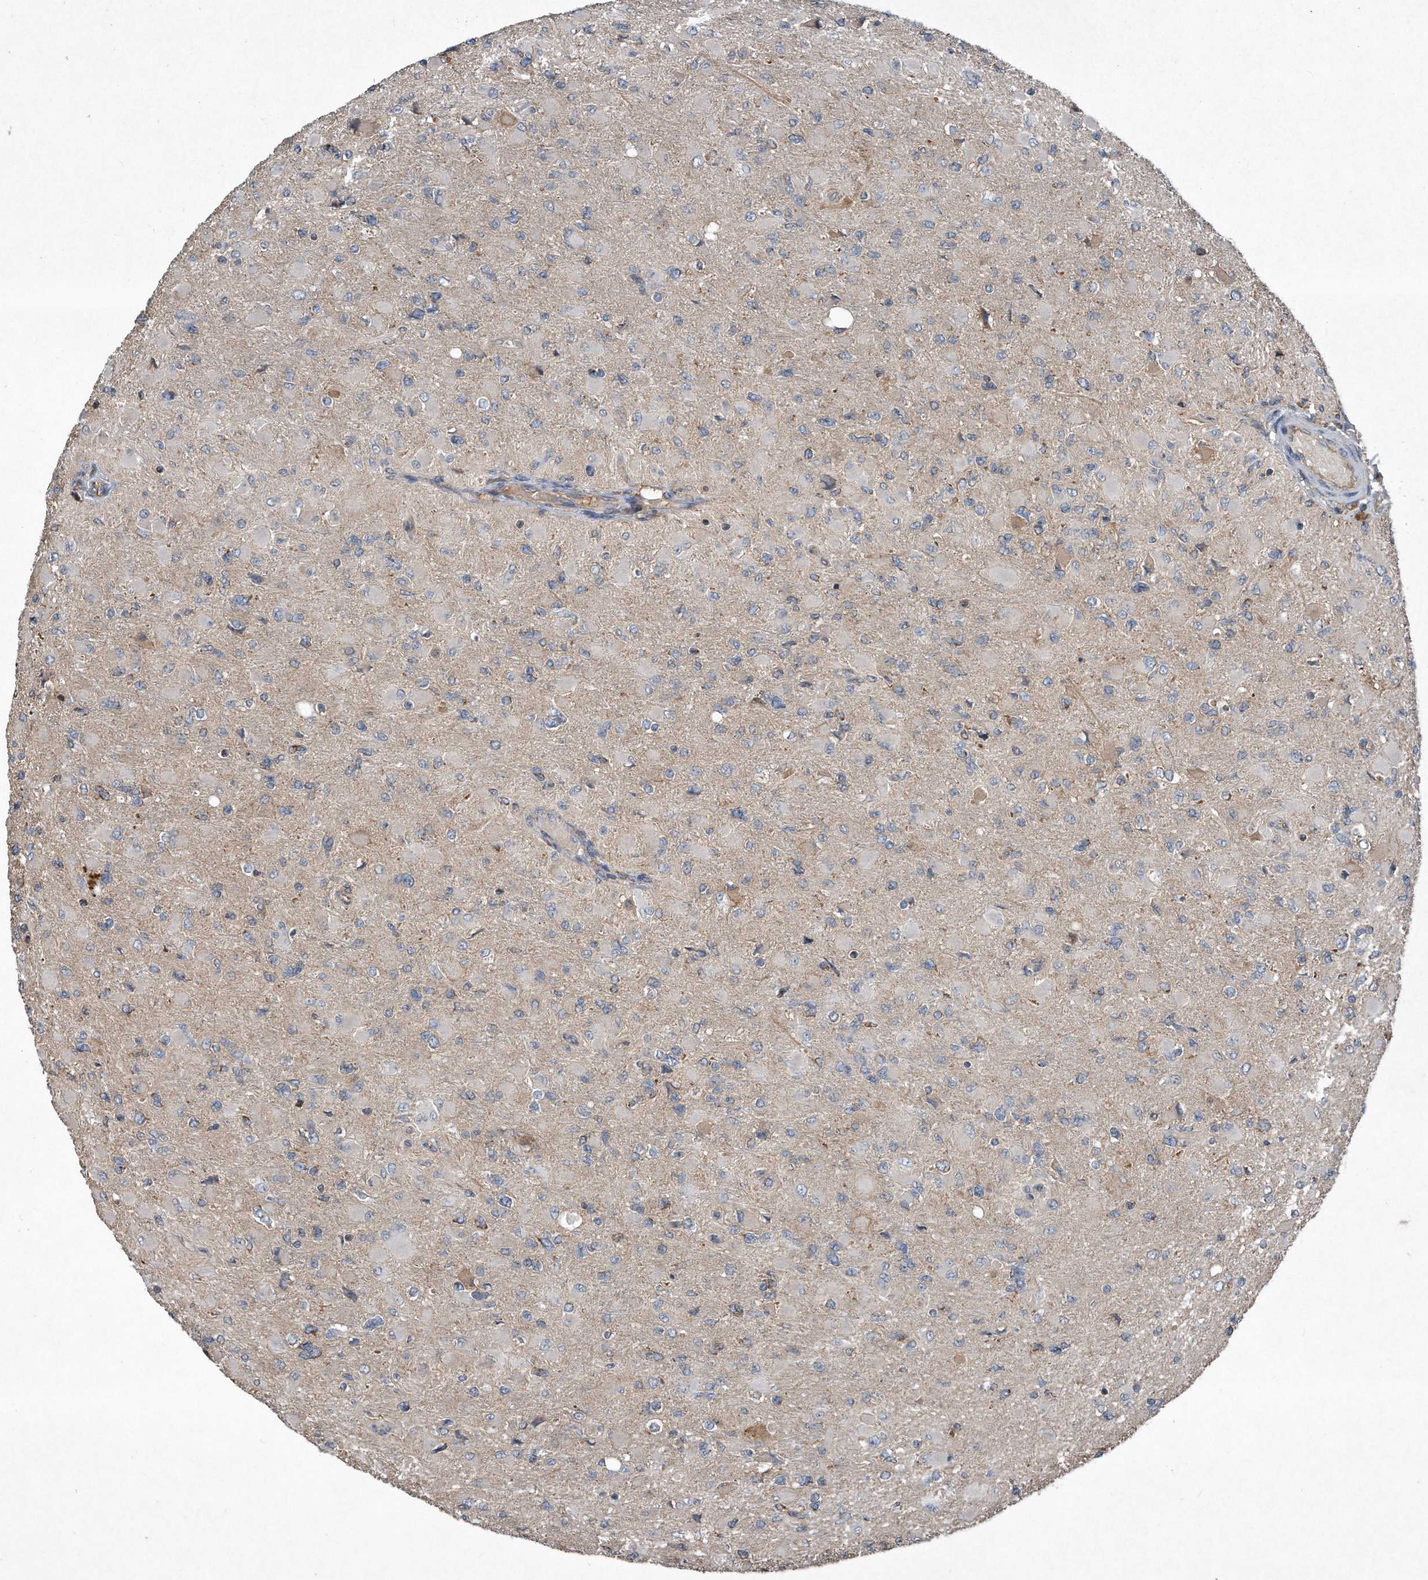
{"staining": {"intensity": "negative", "quantity": "none", "location": "none"}, "tissue": "glioma", "cell_type": "Tumor cells", "image_type": "cancer", "snomed": [{"axis": "morphology", "description": "Glioma, malignant, High grade"}, {"axis": "topography", "description": "Cerebral cortex"}], "caption": "IHC micrograph of glioma stained for a protein (brown), which demonstrates no positivity in tumor cells. Nuclei are stained in blue.", "gene": "SDHA", "patient": {"sex": "female", "age": 36}}